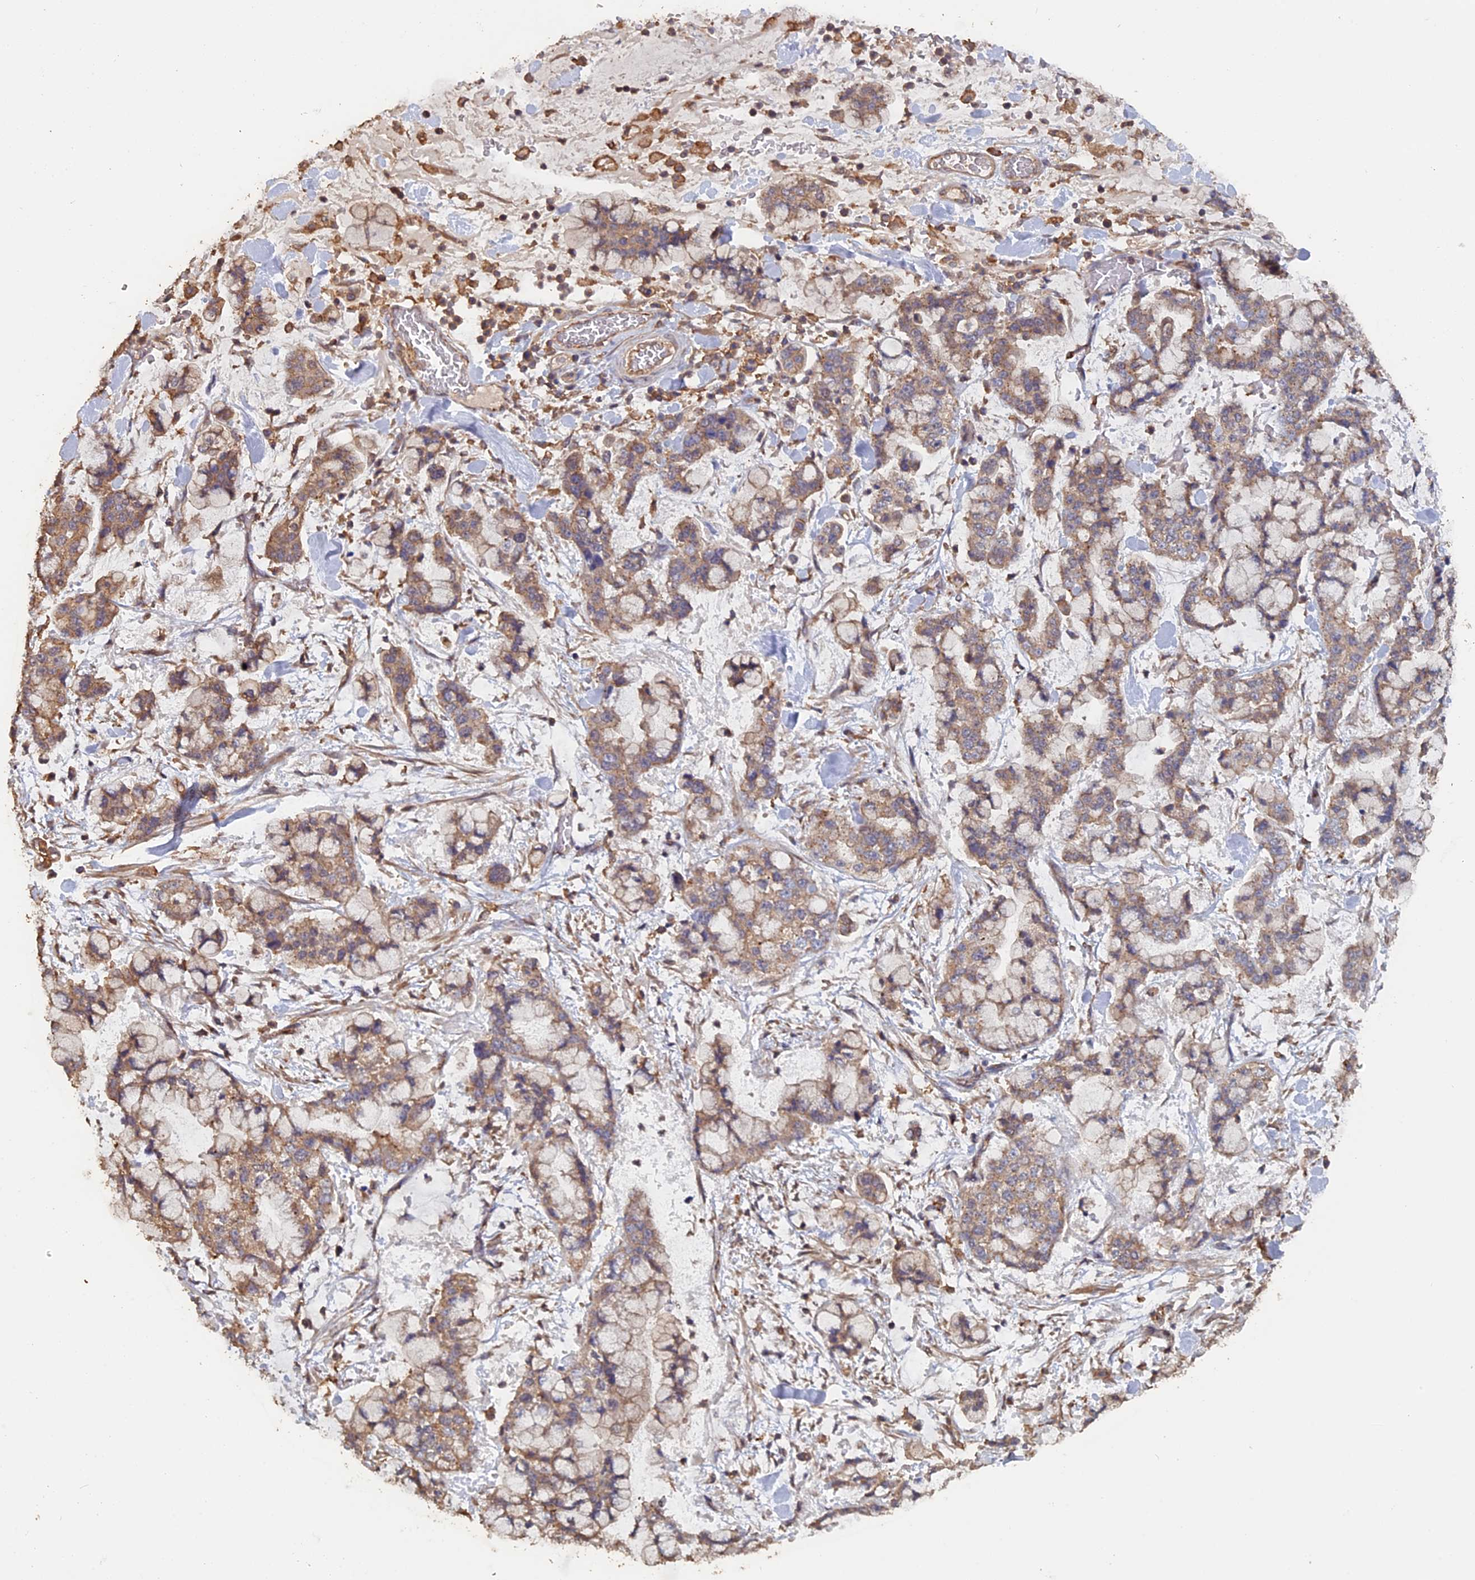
{"staining": {"intensity": "weak", "quantity": "25%-75%", "location": "cytoplasmic/membranous"}, "tissue": "stomach cancer", "cell_type": "Tumor cells", "image_type": "cancer", "snomed": [{"axis": "morphology", "description": "Normal tissue, NOS"}, {"axis": "morphology", "description": "Adenocarcinoma, NOS"}, {"axis": "topography", "description": "Stomach, upper"}, {"axis": "topography", "description": "Stomach"}], "caption": "Protein positivity by immunohistochemistry reveals weak cytoplasmic/membranous staining in about 25%-75% of tumor cells in stomach adenocarcinoma.", "gene": "PIGQ", "patient": {"sex": "male", "age": 76}}